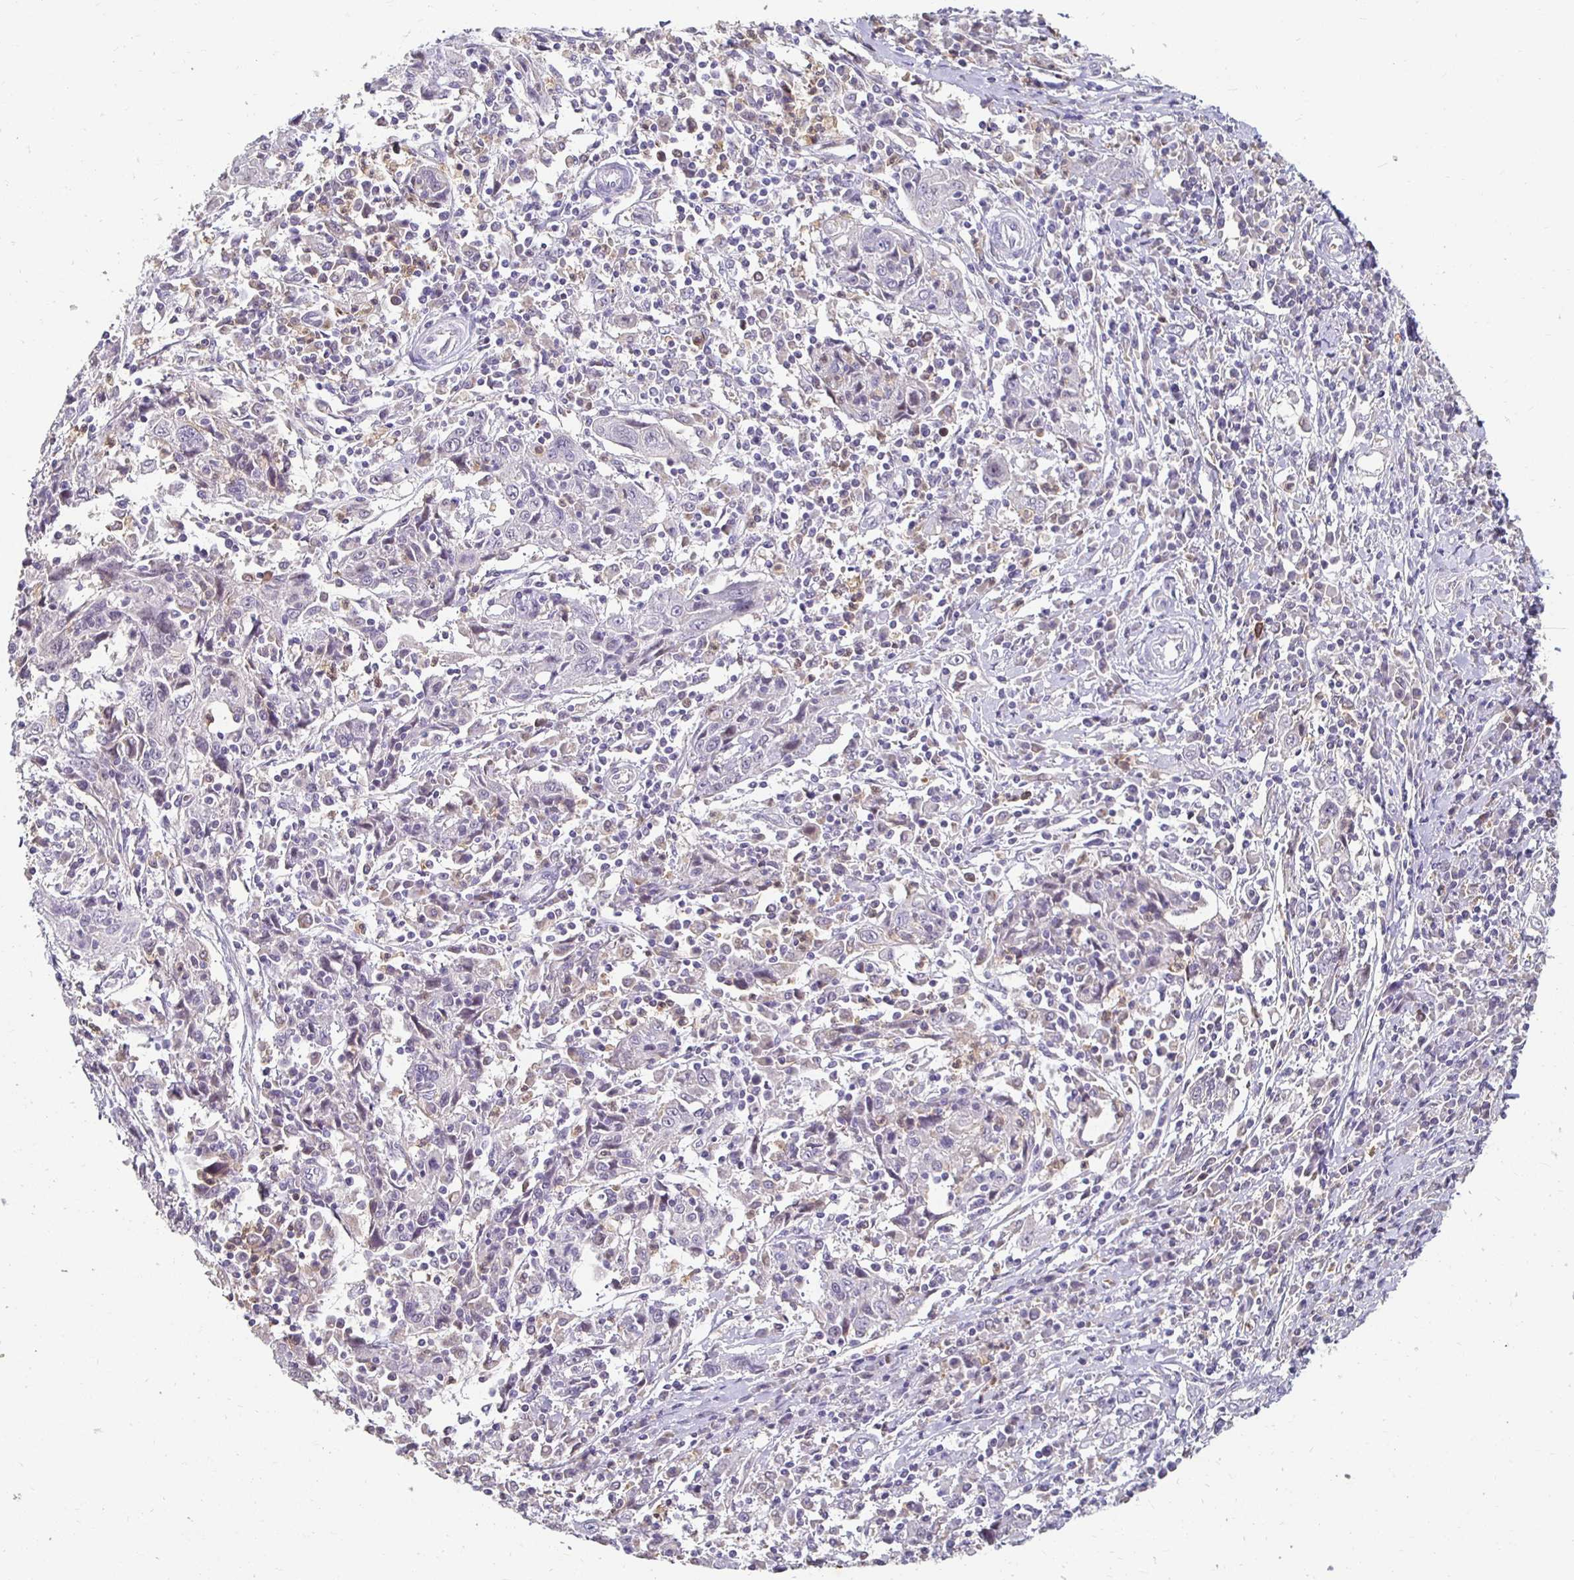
{"staining": {"intensity": "negative", "quantity": "none", "location": "none"}, "tissue": "cervical cancer", "cell_type": "Tumor cells", "image_type": "cancer", "snomed": [{"axis": "morphology", "description": "Squamous cell carcinoma, NOS"}, {"axis": "topography", "description": "Cervix"}], "caption": "Protein analysis of cervical squamous cell carcinoma reveals no significant positivity in tumor cells. (IHC, brightfield microscopy, high magnification).", "gene": "GK2", "patient": {"sex": "female", "age": 46}}